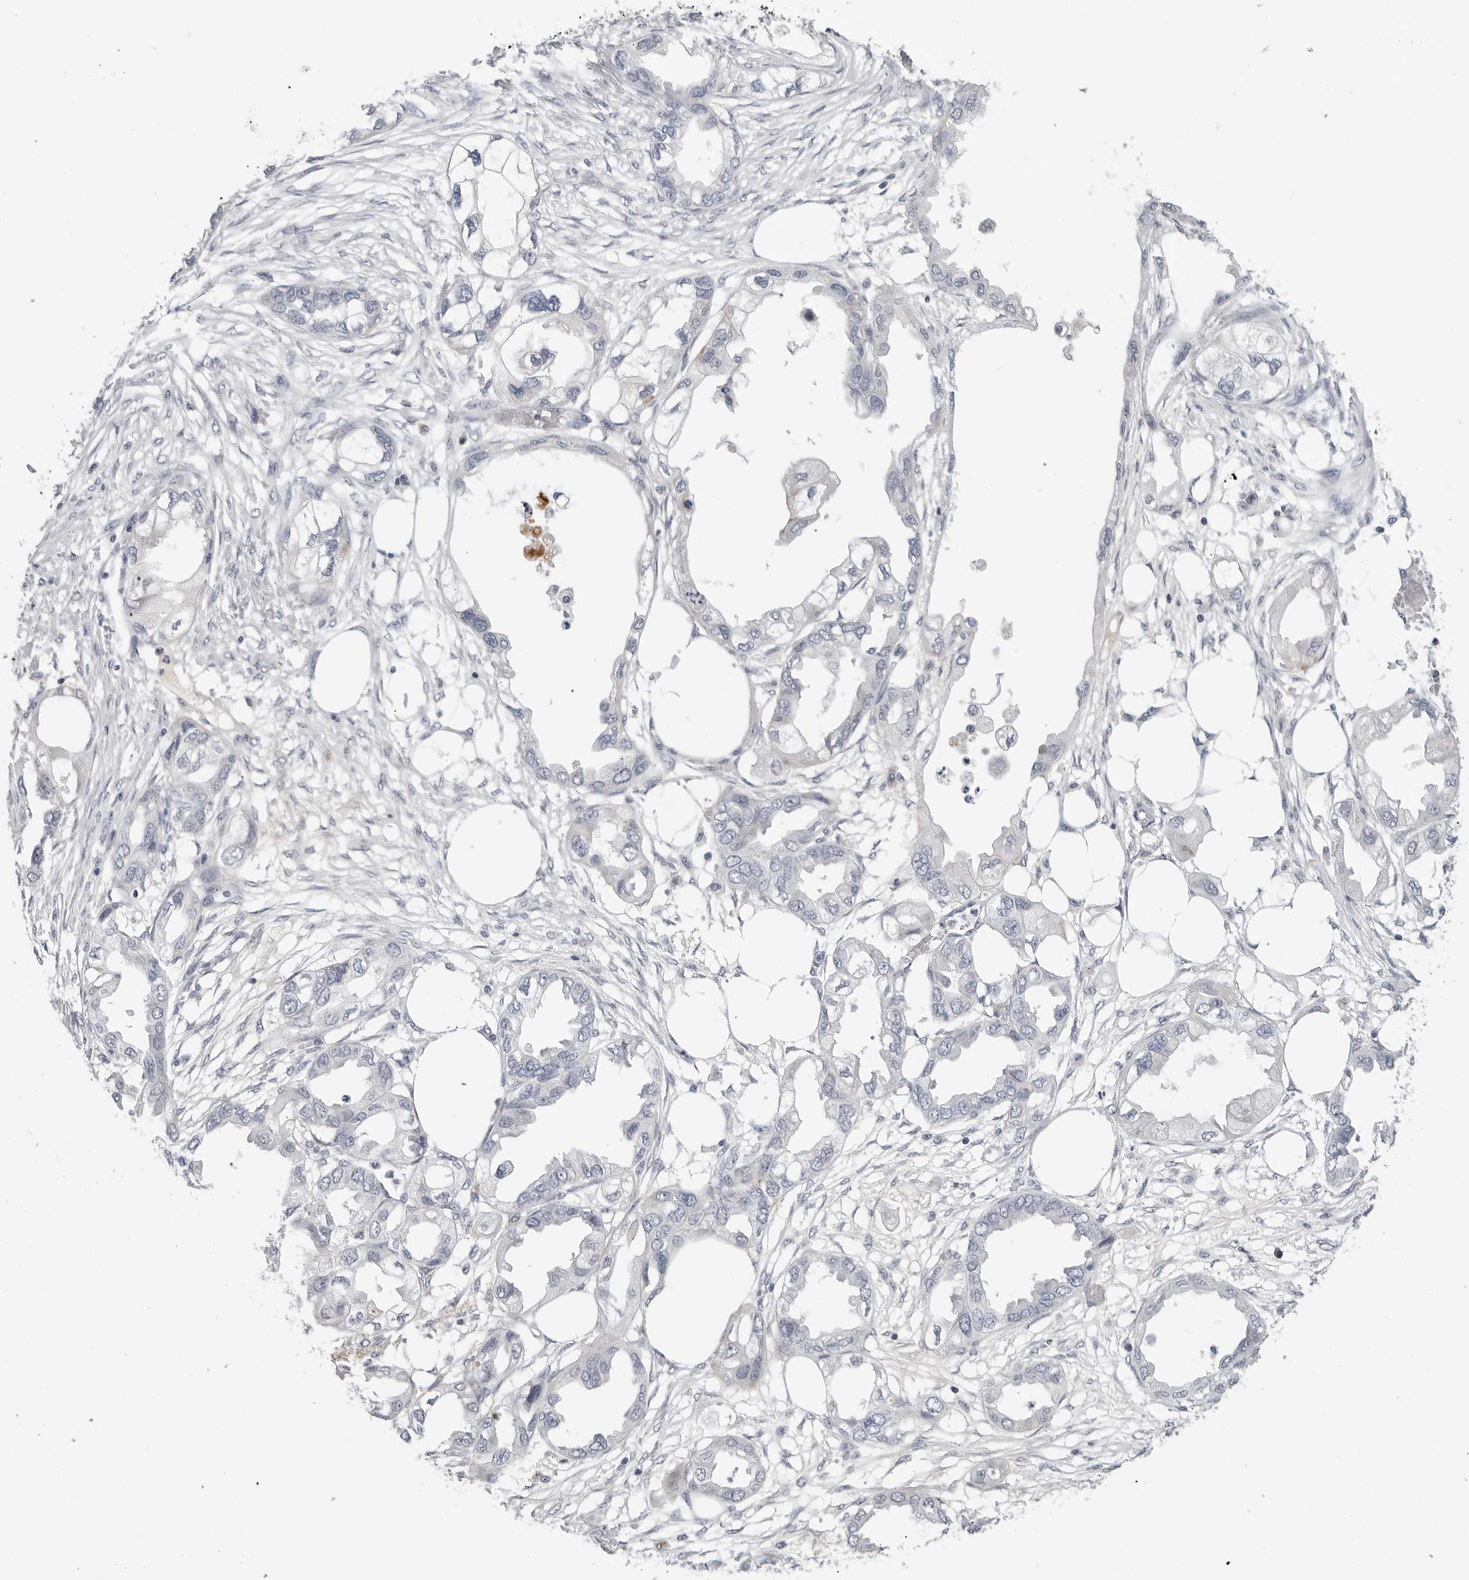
{"staining": {"intensity": "negative", "quantity": "none", "location": "none"}, "tissue": "endometrial cancer", "cell_type": "Tumor cells", "image_type": "cancer", "snomed": [{"axis": "morphology", "description": "Adenocarcinoma, NOS"}, {"axis": "morphology", "description": "Adenocarcinoma, metastatic, NOS"}, {"axis": "topography", "description": "Adipose tissue"}, {"axis": "topography", "description": "Endometrium"}], "caption": "Endometrial cancer (adenocarcinoma) was stained to show a protein in brown. There is no significant staining in tumor cells. The staining was performed using DAB (3,3'-diaminobenzidine) to visualize the protein expression in brown, while the nuclei were stained in blue with hematoxylin (Magnification: 20x).", "gene": "ZNF502", "patient": {"sex": "female", "age": 67}}